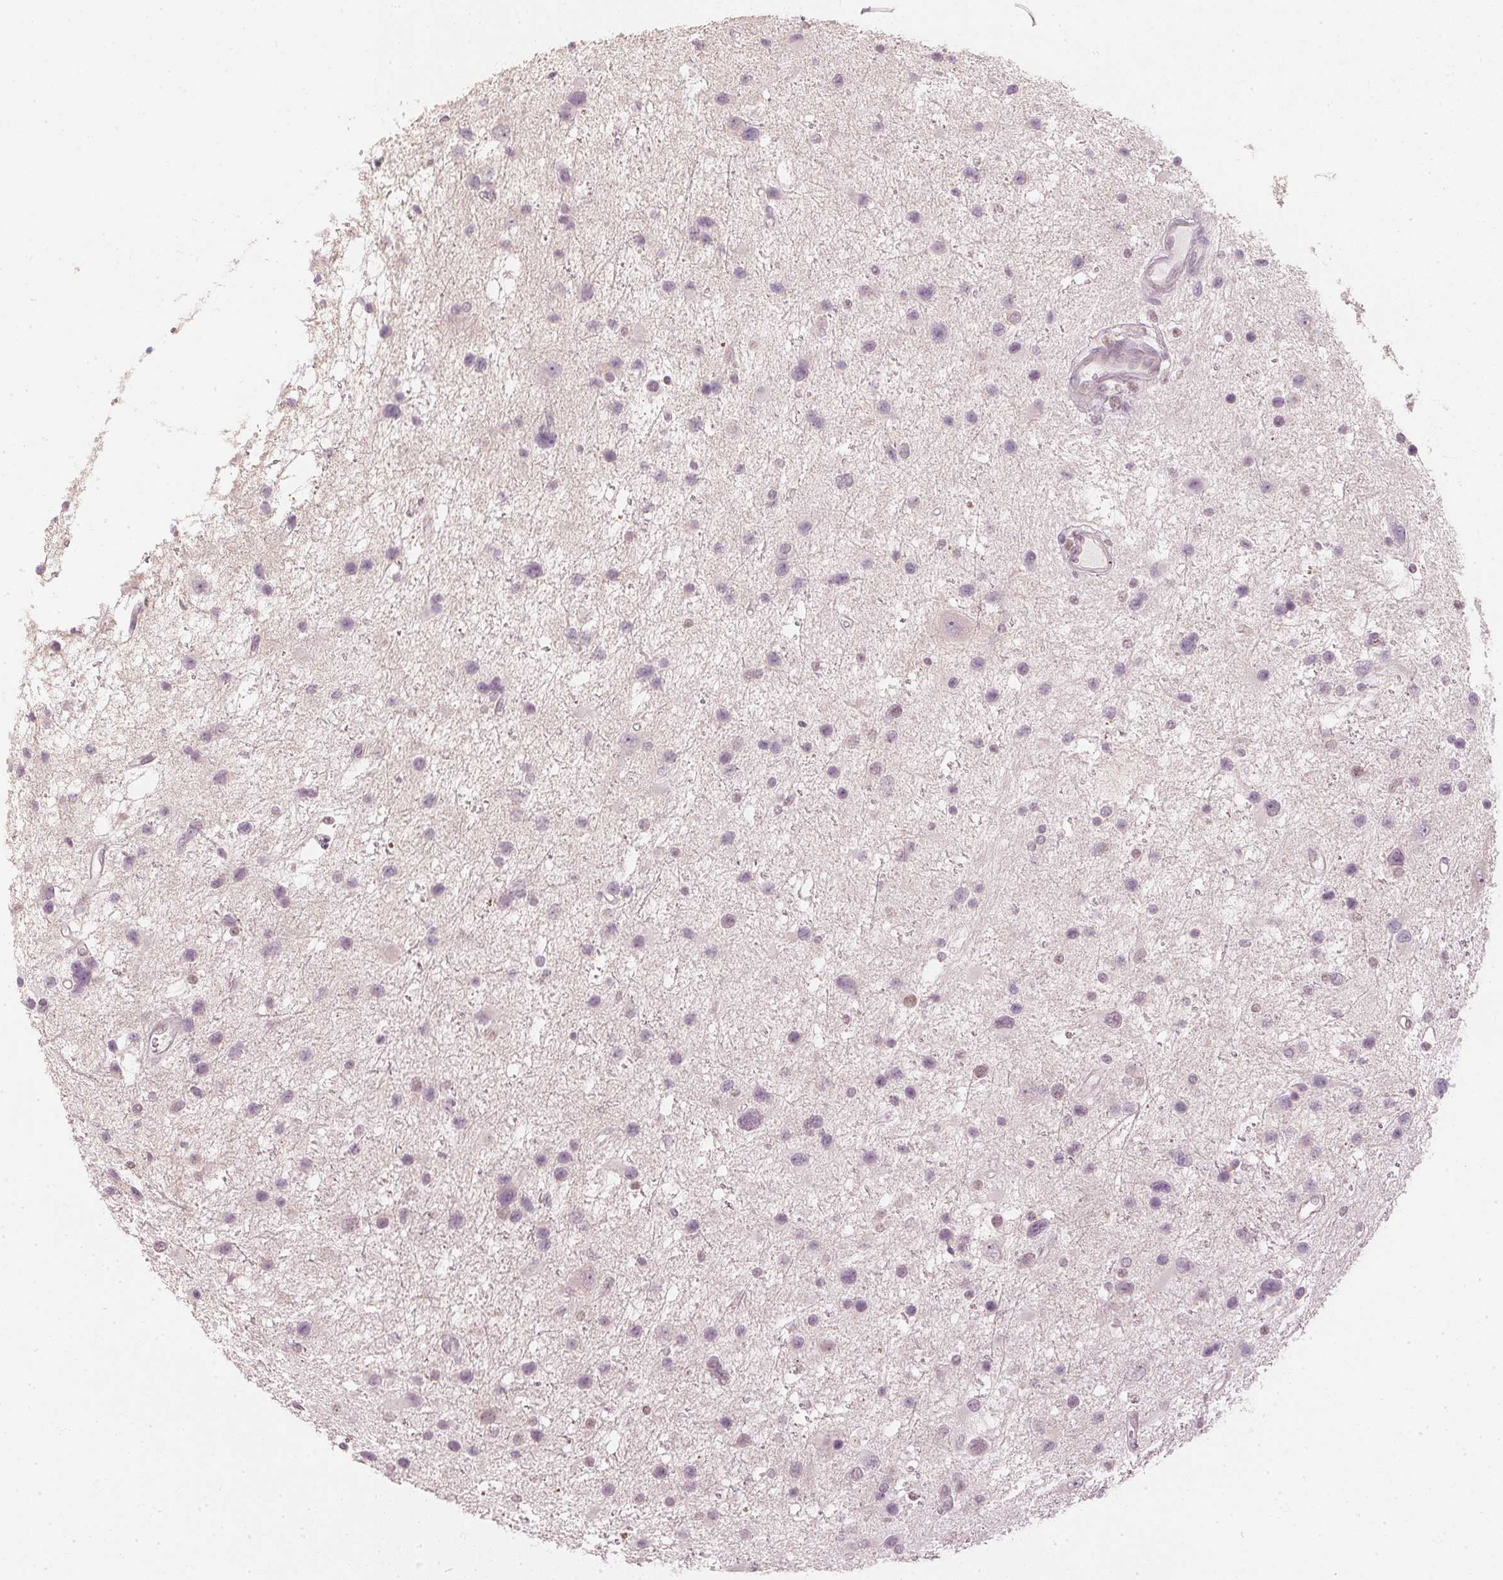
{"staining": {"intensity": "negative", "quantity": "none", "location": "none"}, "tissue": "glioma", "cell_type": "Tumor cells", "image_type": "cancer", "snomed": [{"axis": "morphology", "description": "Glioma, malignant, Low grade"}, {"axis": "topography", "description": "Brain"}], "caption": "Tumor cells are negative for brown protein staining in glioma. (DAB (3,3'-diaminobenzidine) immunohistochemistry, high magnification).", "gene": "SLC39A3", "patient": {"sex": "female", "age": 32}}